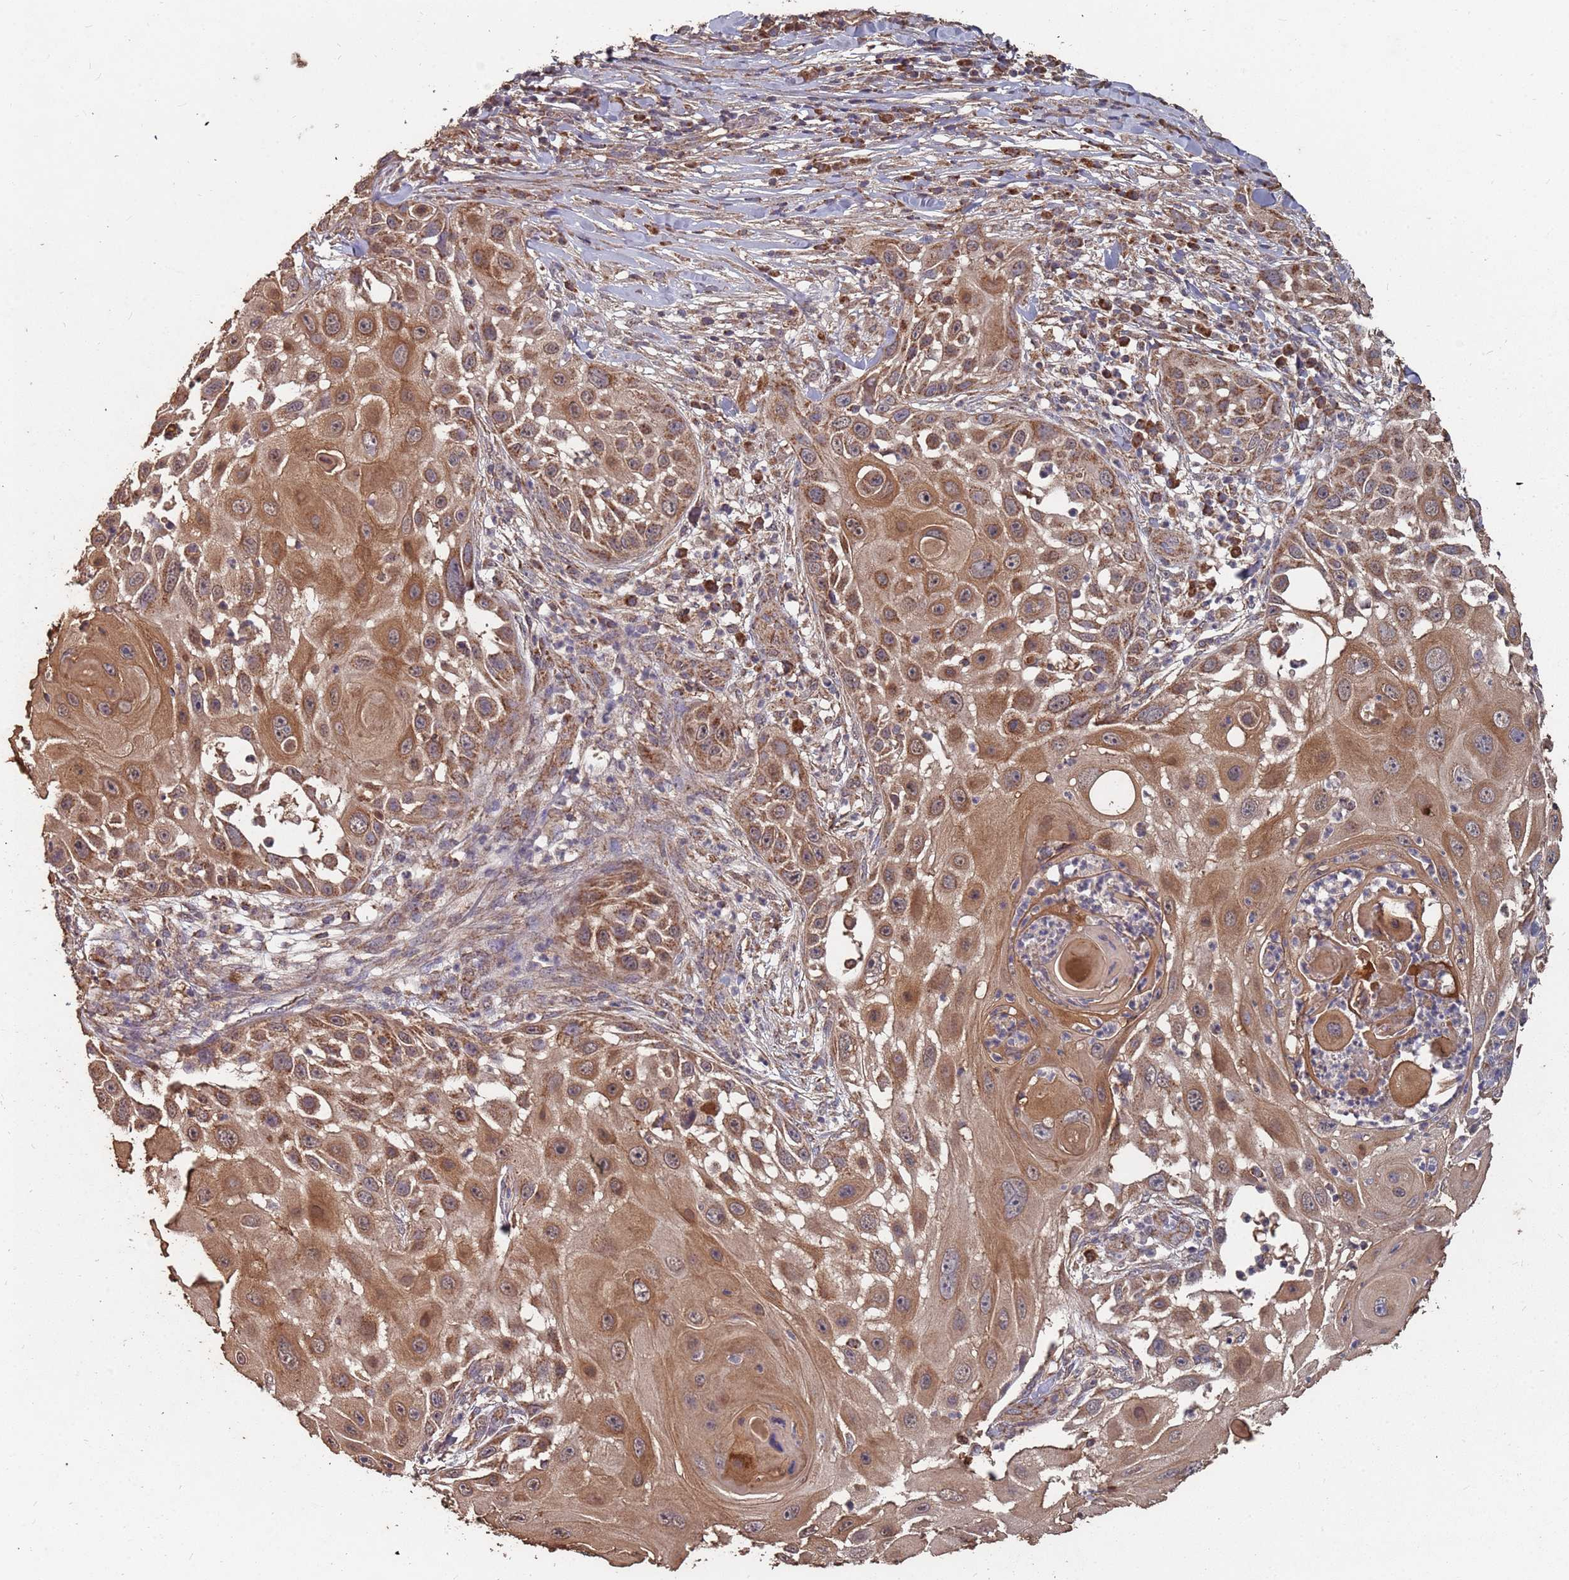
{"staining": {"intensity": "moderate", "quantity": ">75%", "location": "cytoplasmic/membranous"}, "tissue": "skin cancer", "cell_type": "Tumor cells", "image_type": "cancer", "snomed": [{"axis": "morphology", "description": "Squamous cell carcinoma, NOS"}, {"axis": "topography", "description": "Skin"}], "caption": "This photomicrograph reveals immunohistochemistry staining of skin cancer, with medium moderate cytoplasmic/membranous positivity in about >75% of tumor cells.", "gene": "PRORP", "patient": {"sex": "female", "age": 44}}